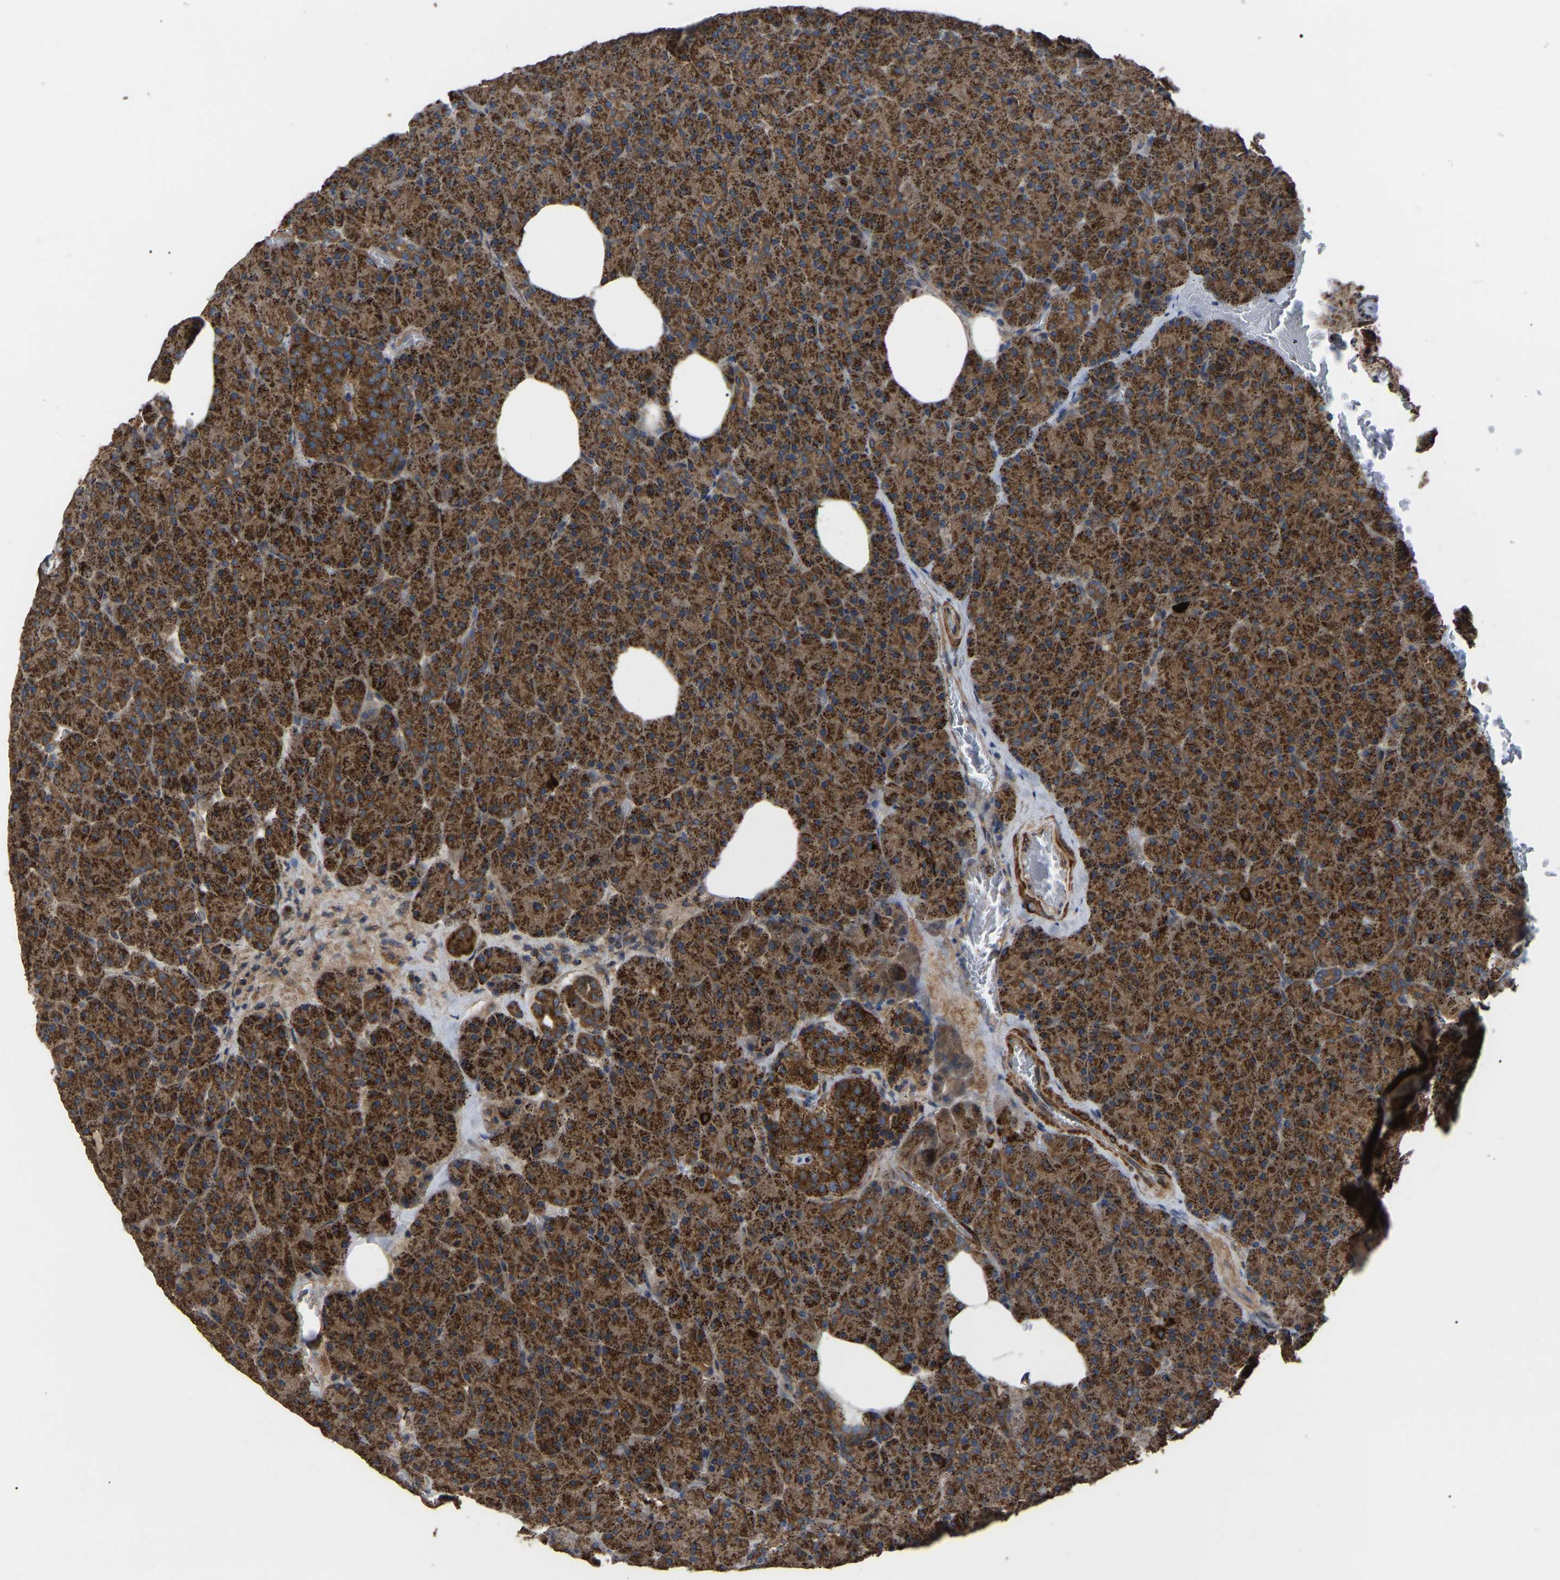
{"staining": {"intensity": "strong", "quantity": ">75%", "location": "cytoplasmic/membranous"}, "tissue": "pancreas", "cell_type": "Exocrine glandular cells", "image_type": "normal", "snomed": [{"axis": "morphology", "description": "Normal tissue, NOS"}, {"axis": "topography", "description": "Pancreas"}], "caption": "Exocrine glandular cells demonstrate strong cytoplasmic/membranous positivity in approximately >75% of cells in unremarkable pancreas.", "gene": "GCC1", "patient": {"sex": "female", "age": 35}}